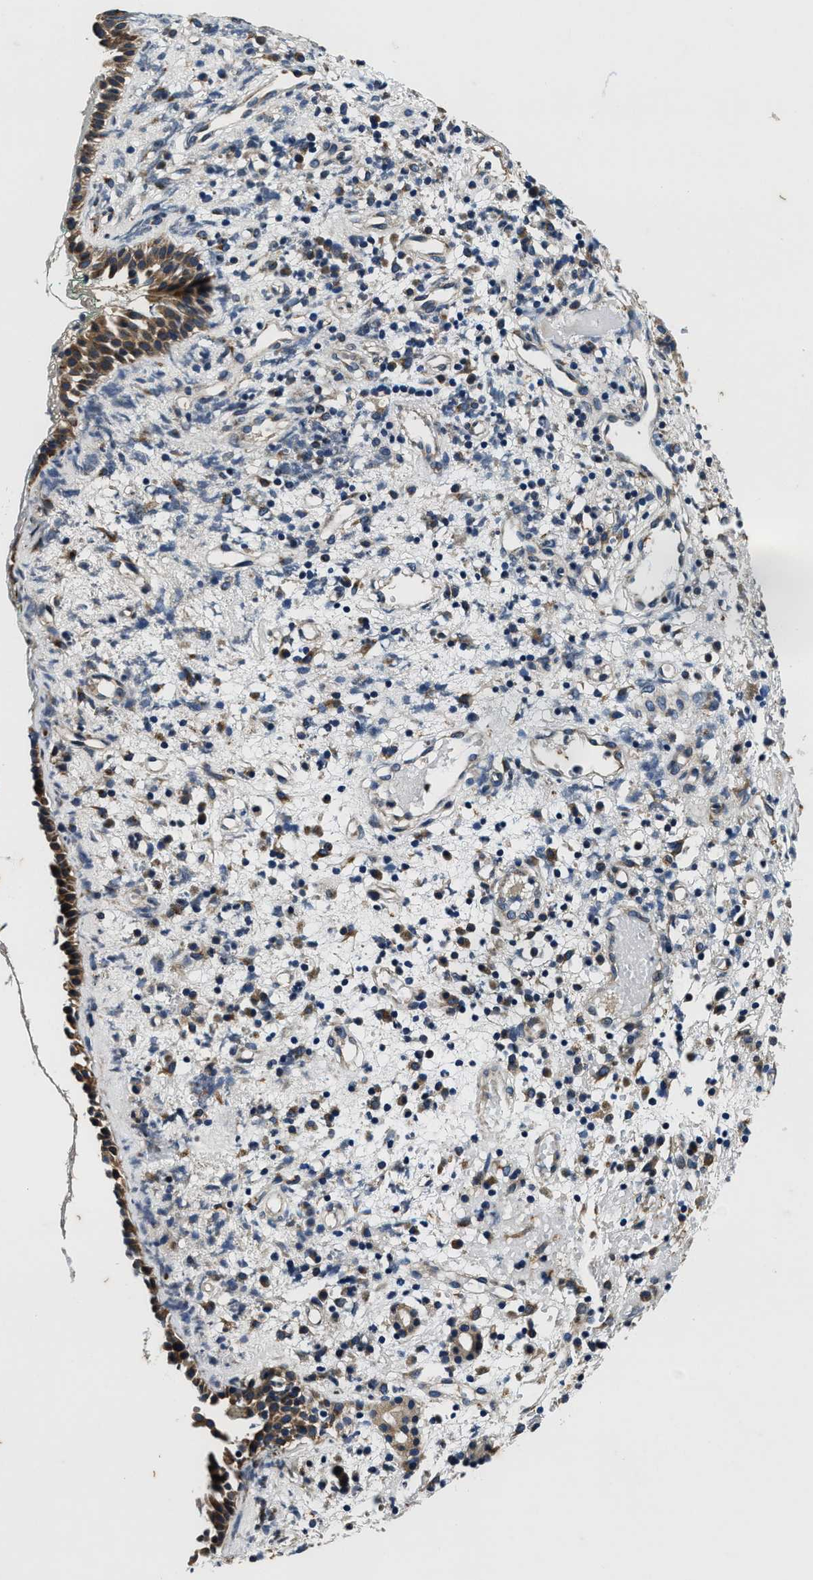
{"staining": {"intensity": "moderate", "quantity": ">75%", "location": "cytoplasmic/membranous"}, "tissue": "nasopharynx", "cell_type": "Respiratory epithelial cells", "image_type": "normal", "snomed": [{"axis": "morphology", "description": "Normal tissue, NOS"}, {"axis": "morphology", "description": "Basal cell carcinoma"}, {"axis": "topography", "description": "Cartilage tissue"}, {"axis": "topography", "description": "Nasopharynx"}, {"axis": "topography", "description": "Oral tissue"}], "caption": "The photomicrograph shows staining of benign nasopharynx, revealing moderate cytoplasmic/membranous protein expression (brown color) within respiratory epithelial cells.", "gene": "PI4KB", "patient": {"sex": "female", "age": 77}}